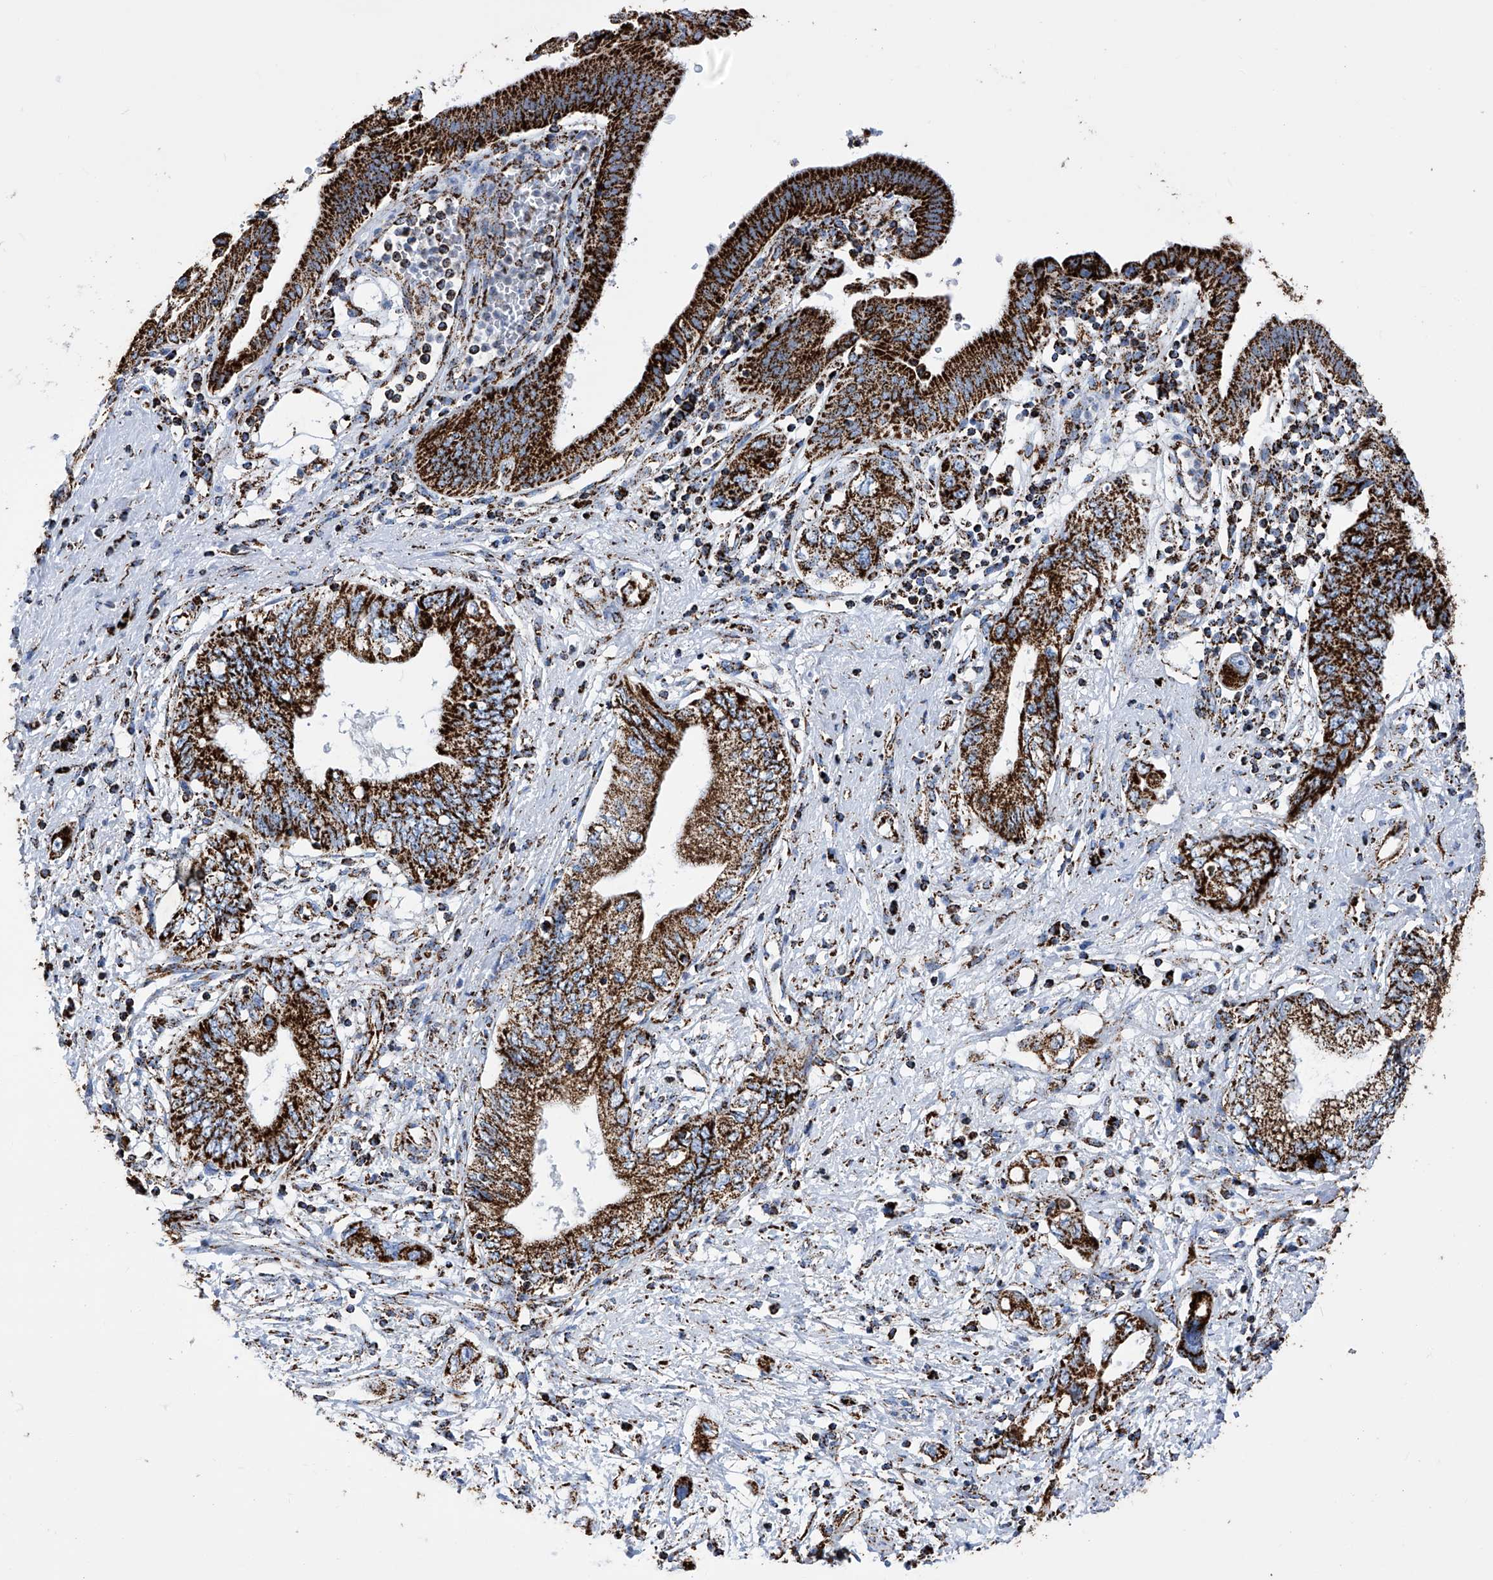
{"staining": {"intensity": "strong", "quantity": ">75%", "location": "cytoplasmic/membranous"}, "tissue": "pancreatic cancer", "cell_type": "Tumor cells", "image_type": "cancer", "snomed": [{"axis": "morphology", "description": "Adenocarcinoma, NOS"}, {"axis": "topography", "description": "Pancreas"}], "caption": "Protein expression analysis of adenocarcinoma (pancreatic) demonstrates strong cytoplasmic/membranous expression in about >75% of tumor cells.", "gene": "ATP5PF", "patient": {"sex": "female", "age": 73}}